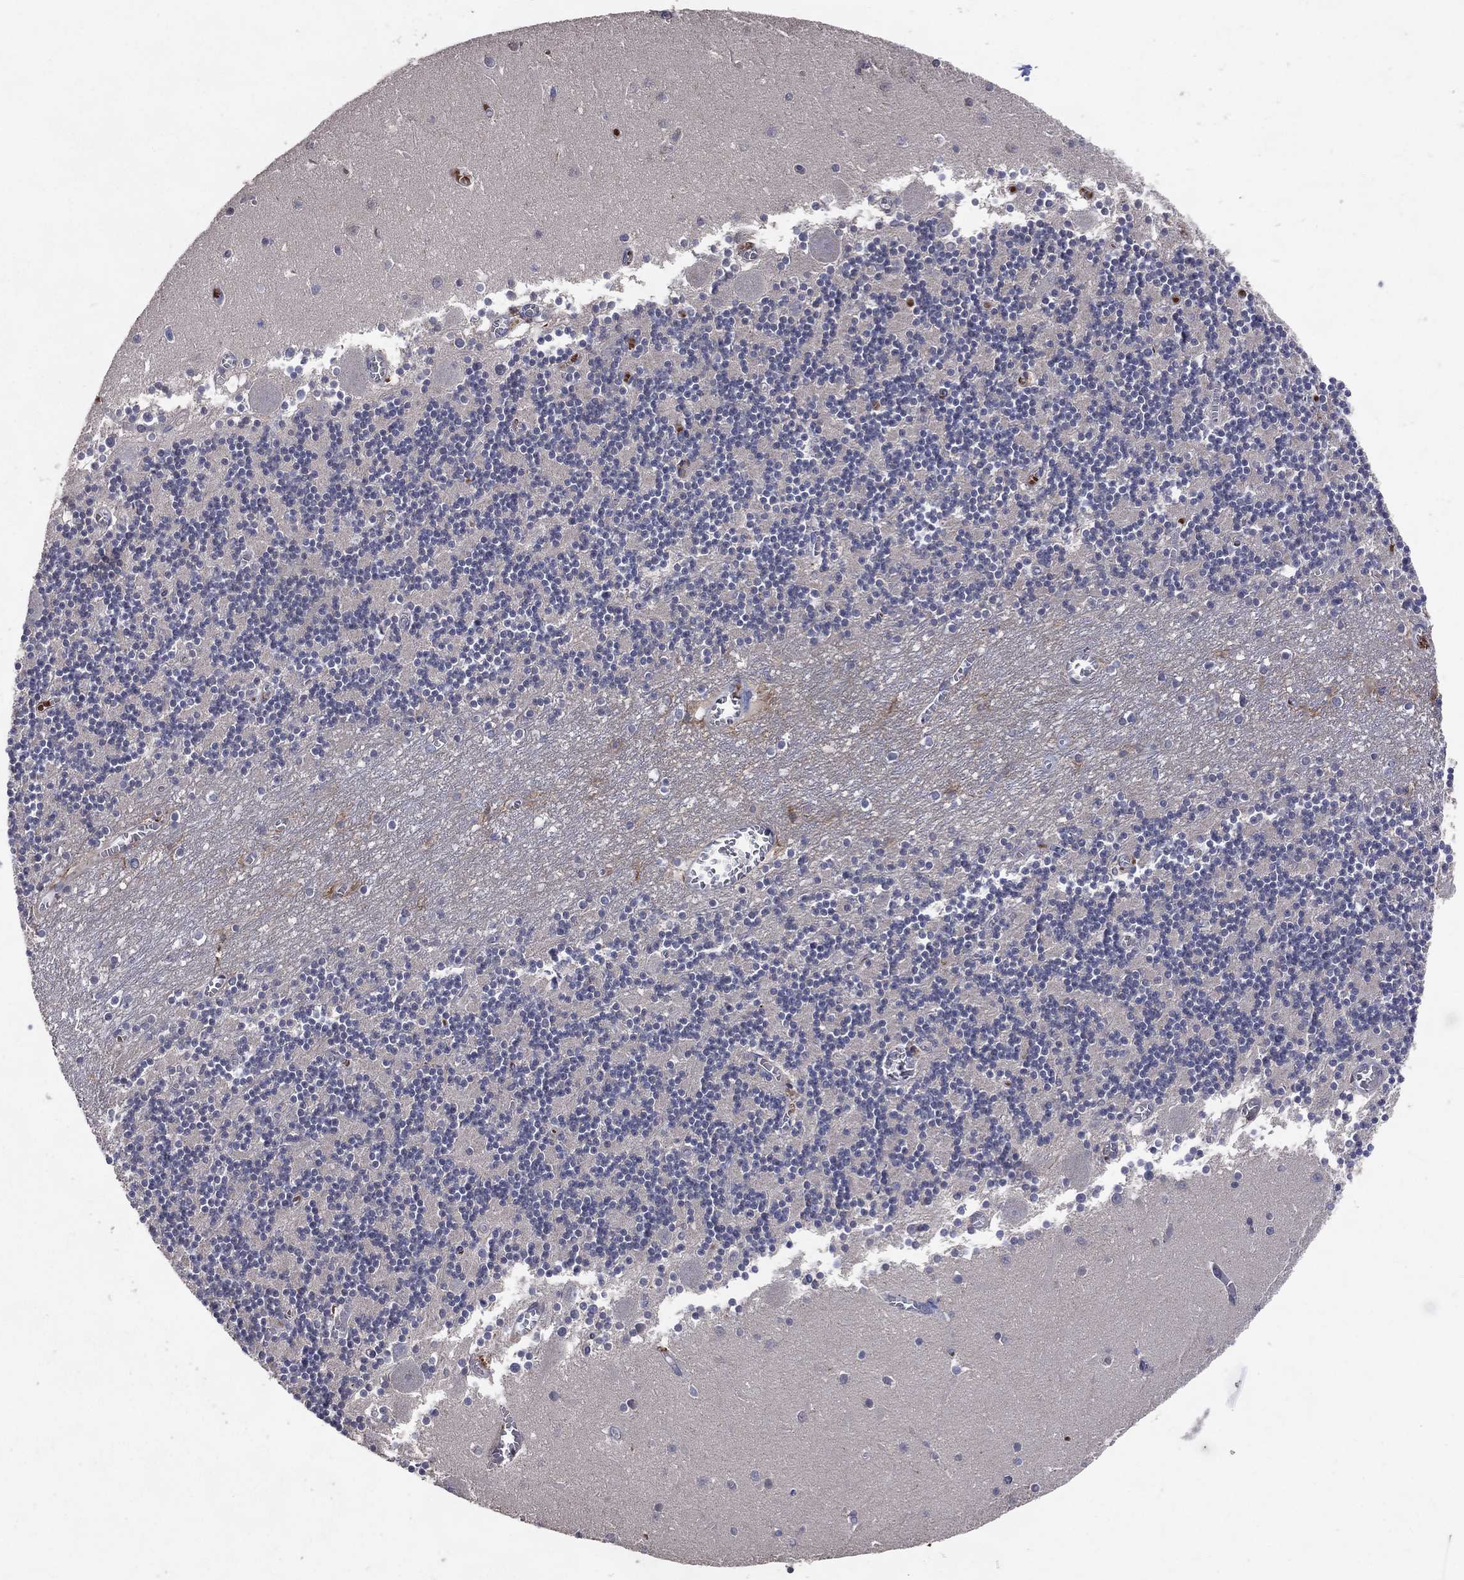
{"staining": {"intensity": "negative", "quantity": "none", "location": "none"}, "tissue": "cerebellum", "cell_type": "Cells in granular layer", "image_type": "normal", "snomed": [{"axis": "morphology", "description": "Normal tissue, NOS"}, {"axis": "topography", "description": "Cerebellum"}], "caption": "Image shows no significant protein expression in cells in granular layer of unremarkable cerebellum.", "gene": "DNAH7", "patient": {"sex": "female", "age": 28}}